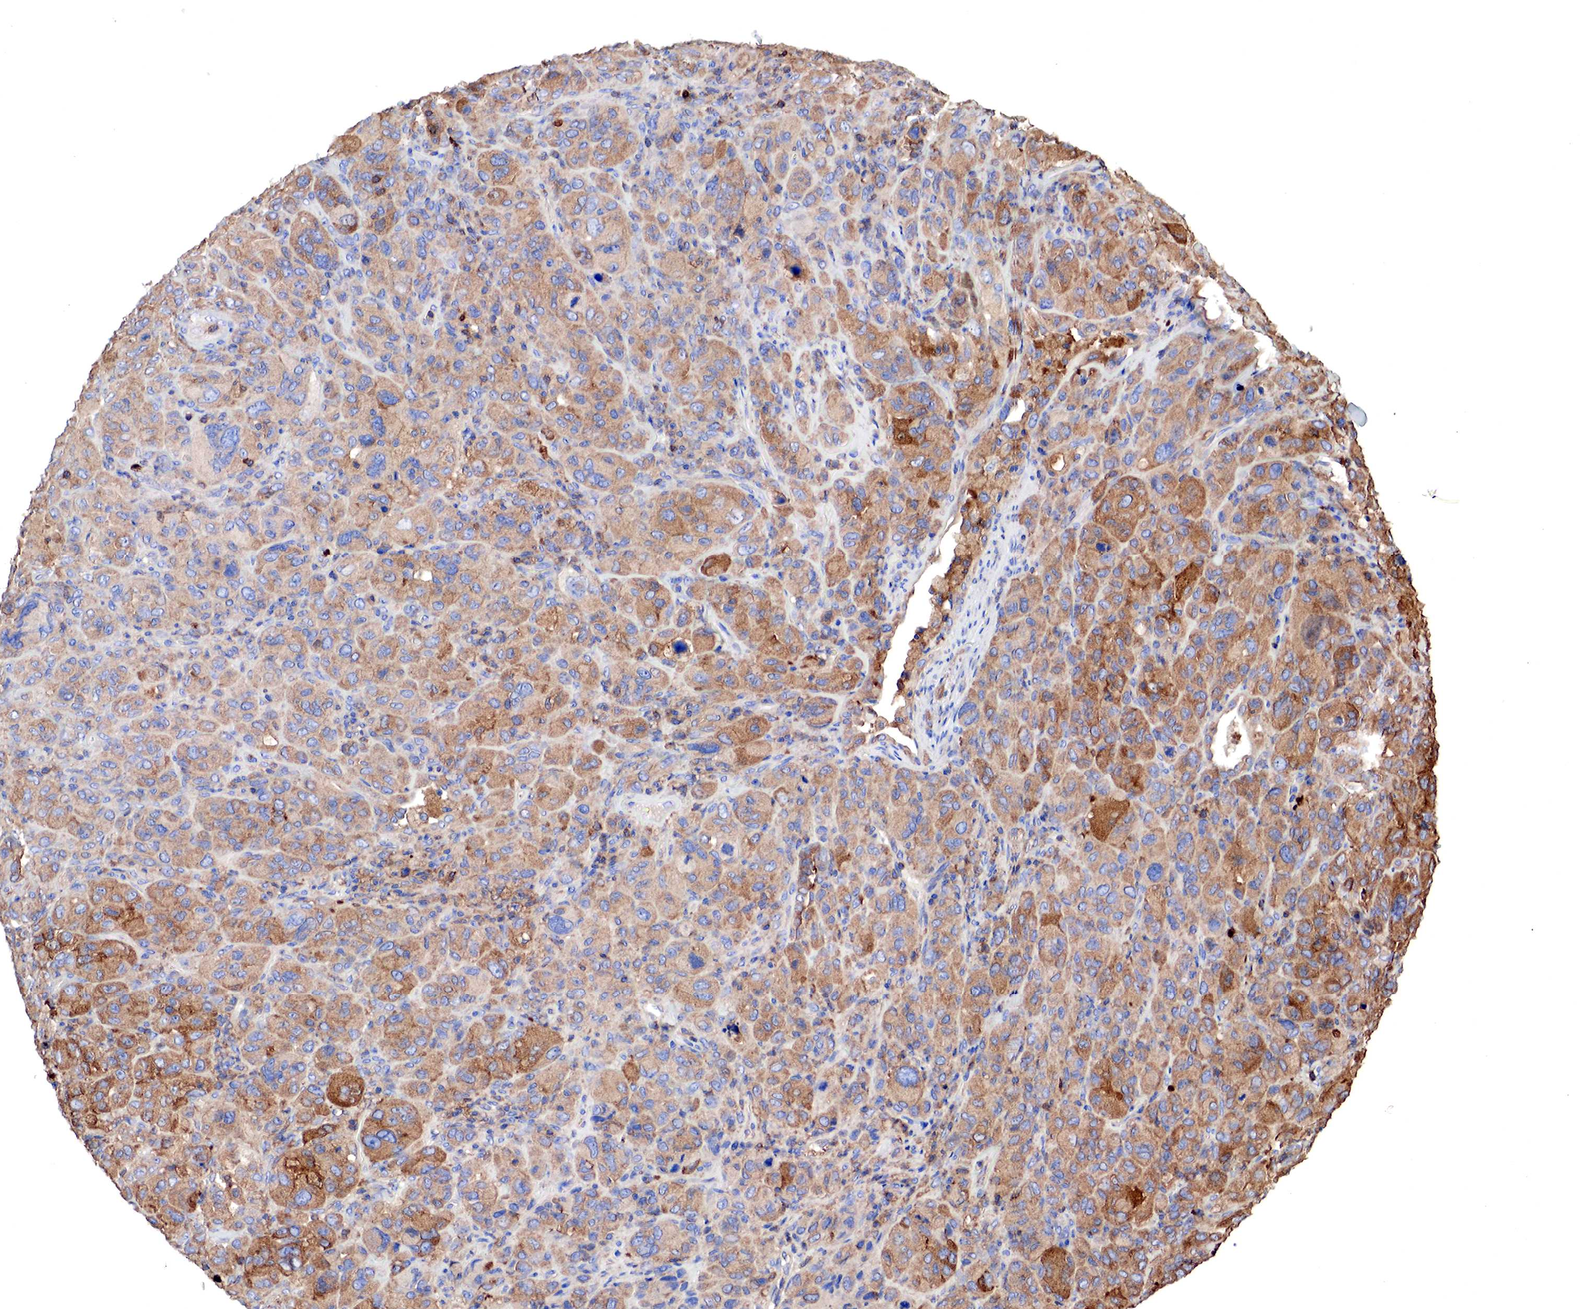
{"staining": {"intensity": "moderate", "quantity": ">75%", "location": "cytoplasmic/membranous"}, "tissue": "melanoma", "cell_type": "Tumor cells", "image_type": "cancer", "snomed": [{"axis": "morphology", "description": "Malignant melanoma, Metastatic site"}, {"axis": "topography", "description": "Skin"}], "caption": "Protein staining of melanoma tissue shows moderate cytoplasmic/membranous expression in about >75% of tumor cells. Nuclei are stained in blue.", "gene": "G6PD", "patient": {"sex": "male", "age": 32}}